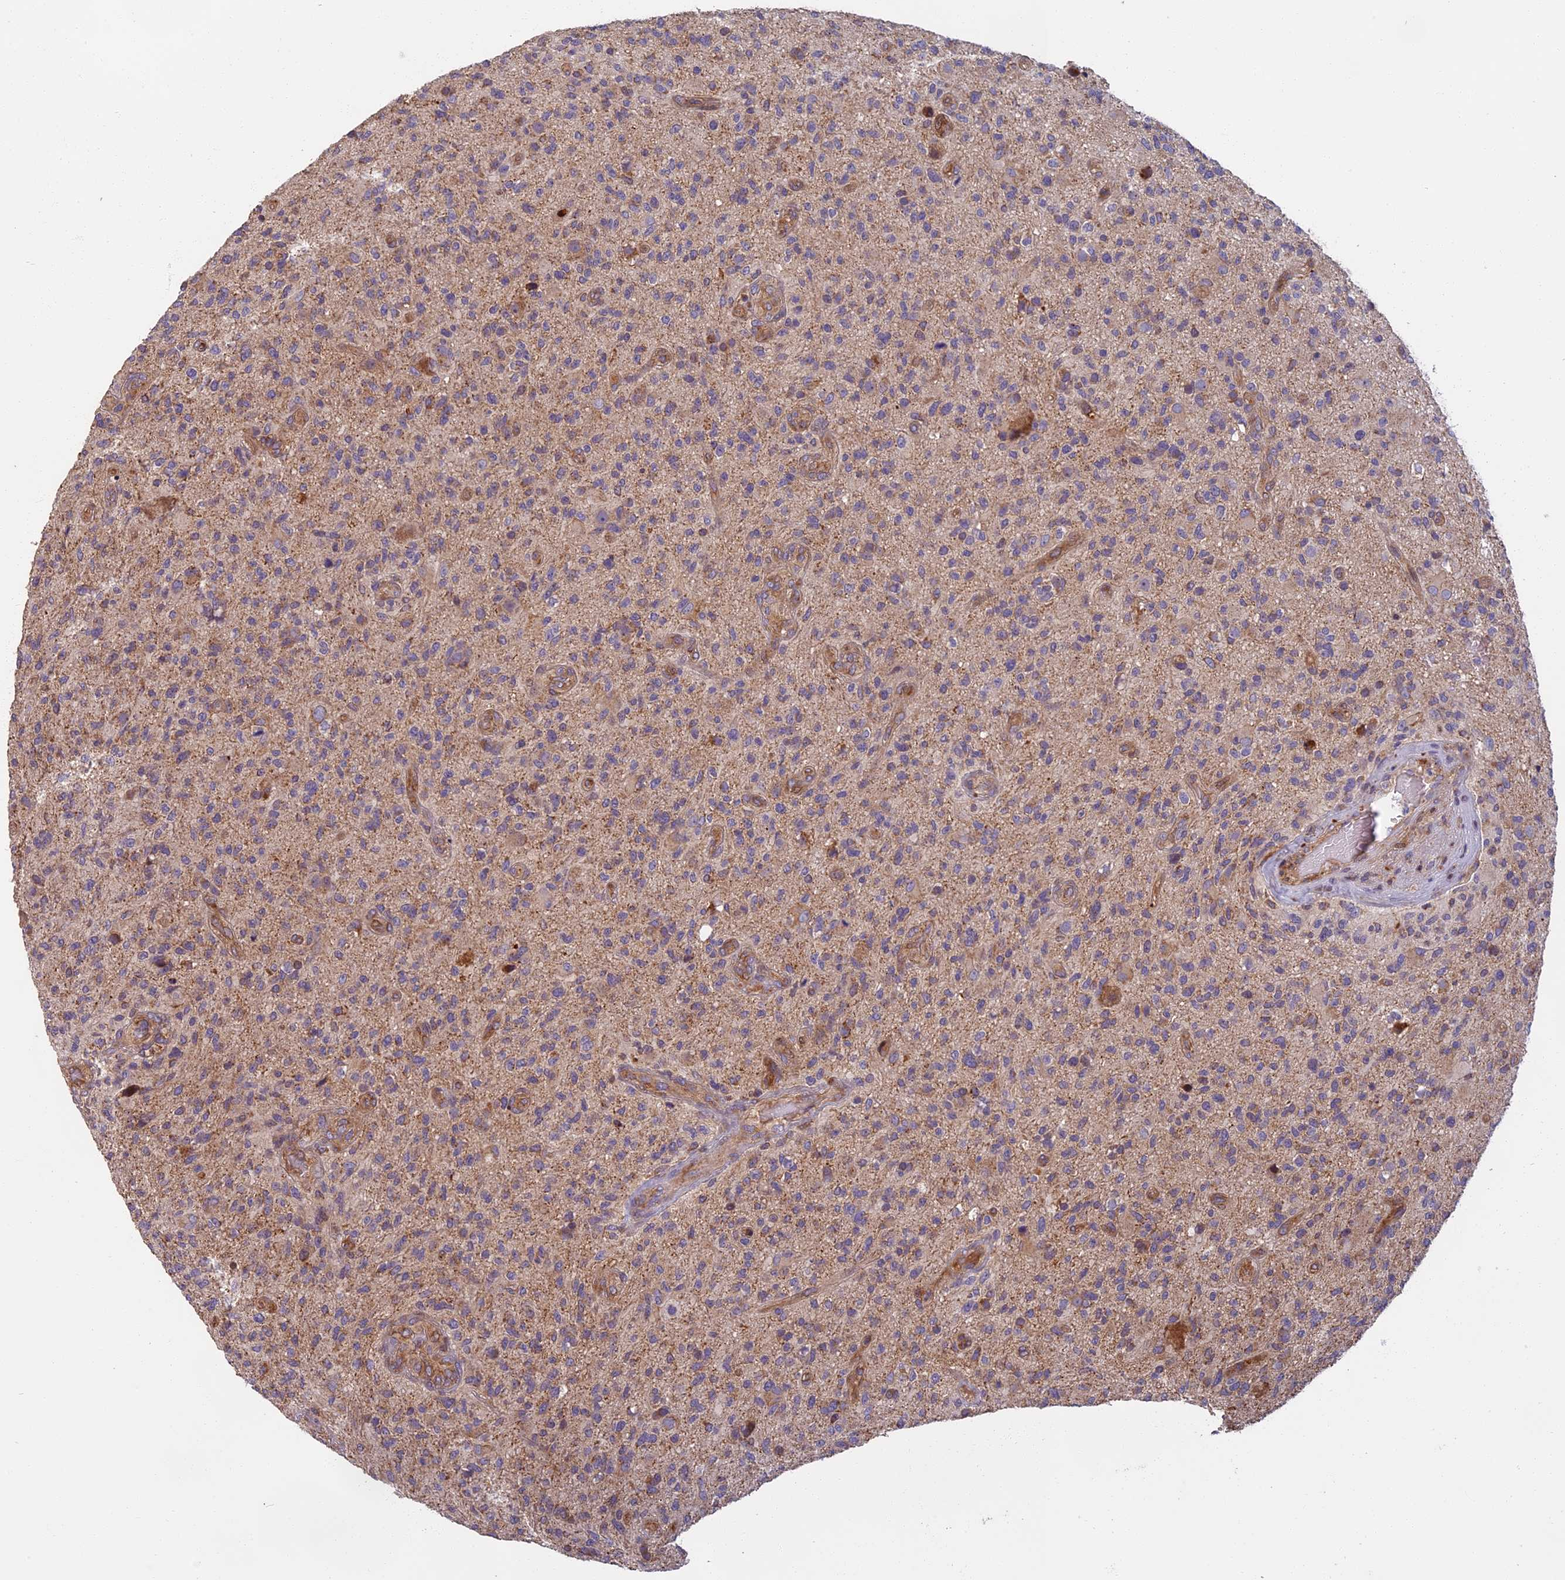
{"staining": {"intensity": "moderate", "quantity": "<25%", "location": "cytoplasmic/membranous"}, "tissue": "glioma", "cell_type": "Tumor cells", "image_type": "cancer", "snomed": [{"axis": "morphology", "description": "Glioma, malignant, High grade"}, {"axis": "topography", "description": "Brain"}], "caption": "DAB immunohistochemical staining of glioma shows moderate cytoplasmic/membranous protein staining in approximately <25% of tumor cells.", "gene": "EDAR", "patient": {"sex": "male", "age": 47}}